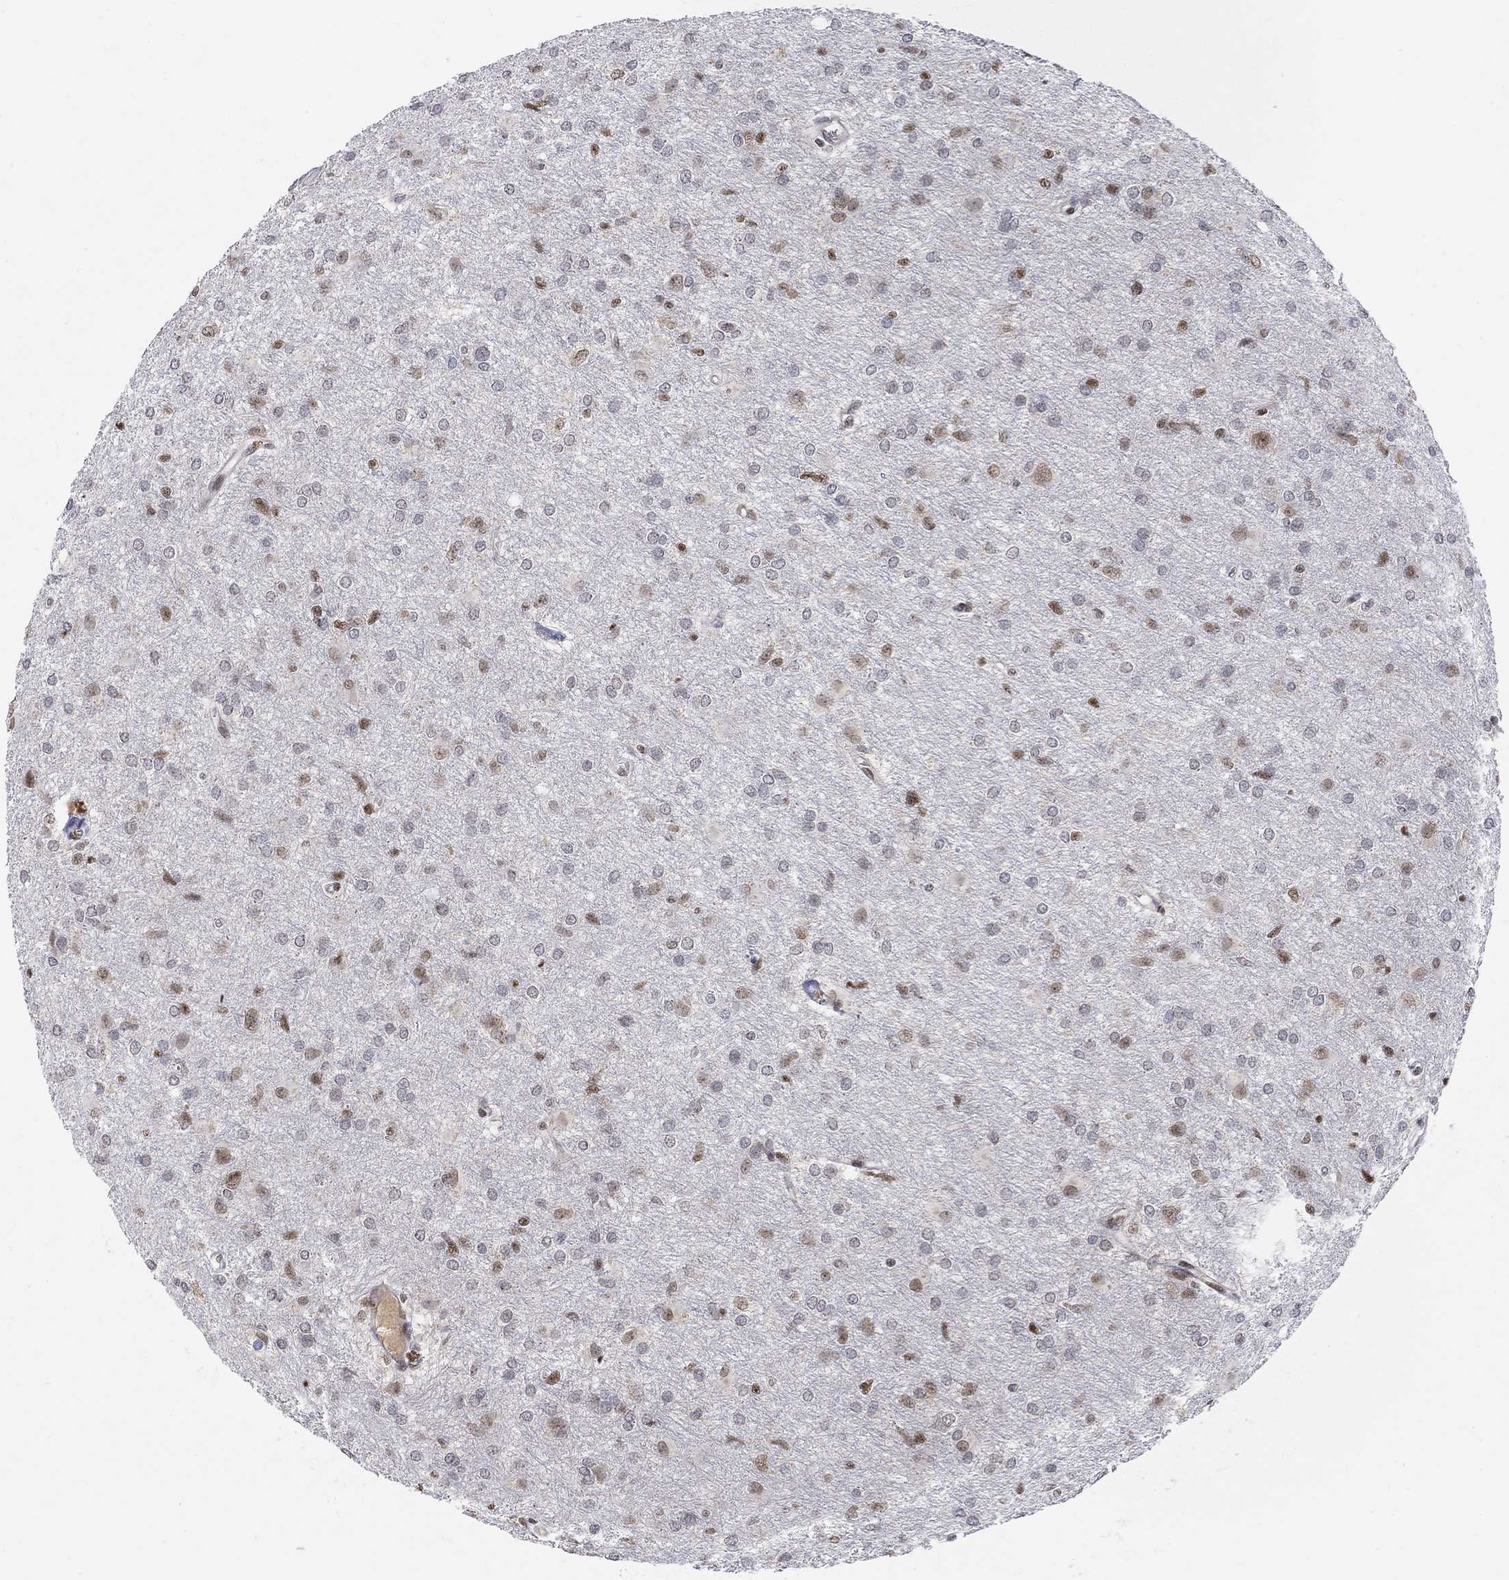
{"staining": {"intensity": "moderate", "quantity": "<25%", "location": "nuclear"}, "tissue": "glioma", "cell_type": "Tumor cells", "image_type": "cancer", "snomed": [{"axis": "morphology", "description": "Glioma, malignant, High grade"}, {"axis": "topography", "description": "Brain"}], "caption": "A brown stain labels moderate nuclear expression of a protein in glioma tumor cells. (Brightfield microscopy of DAB IHC at high magnification).", "gene": "KLF12", "patient": {"sex": "male", "age": 68}}